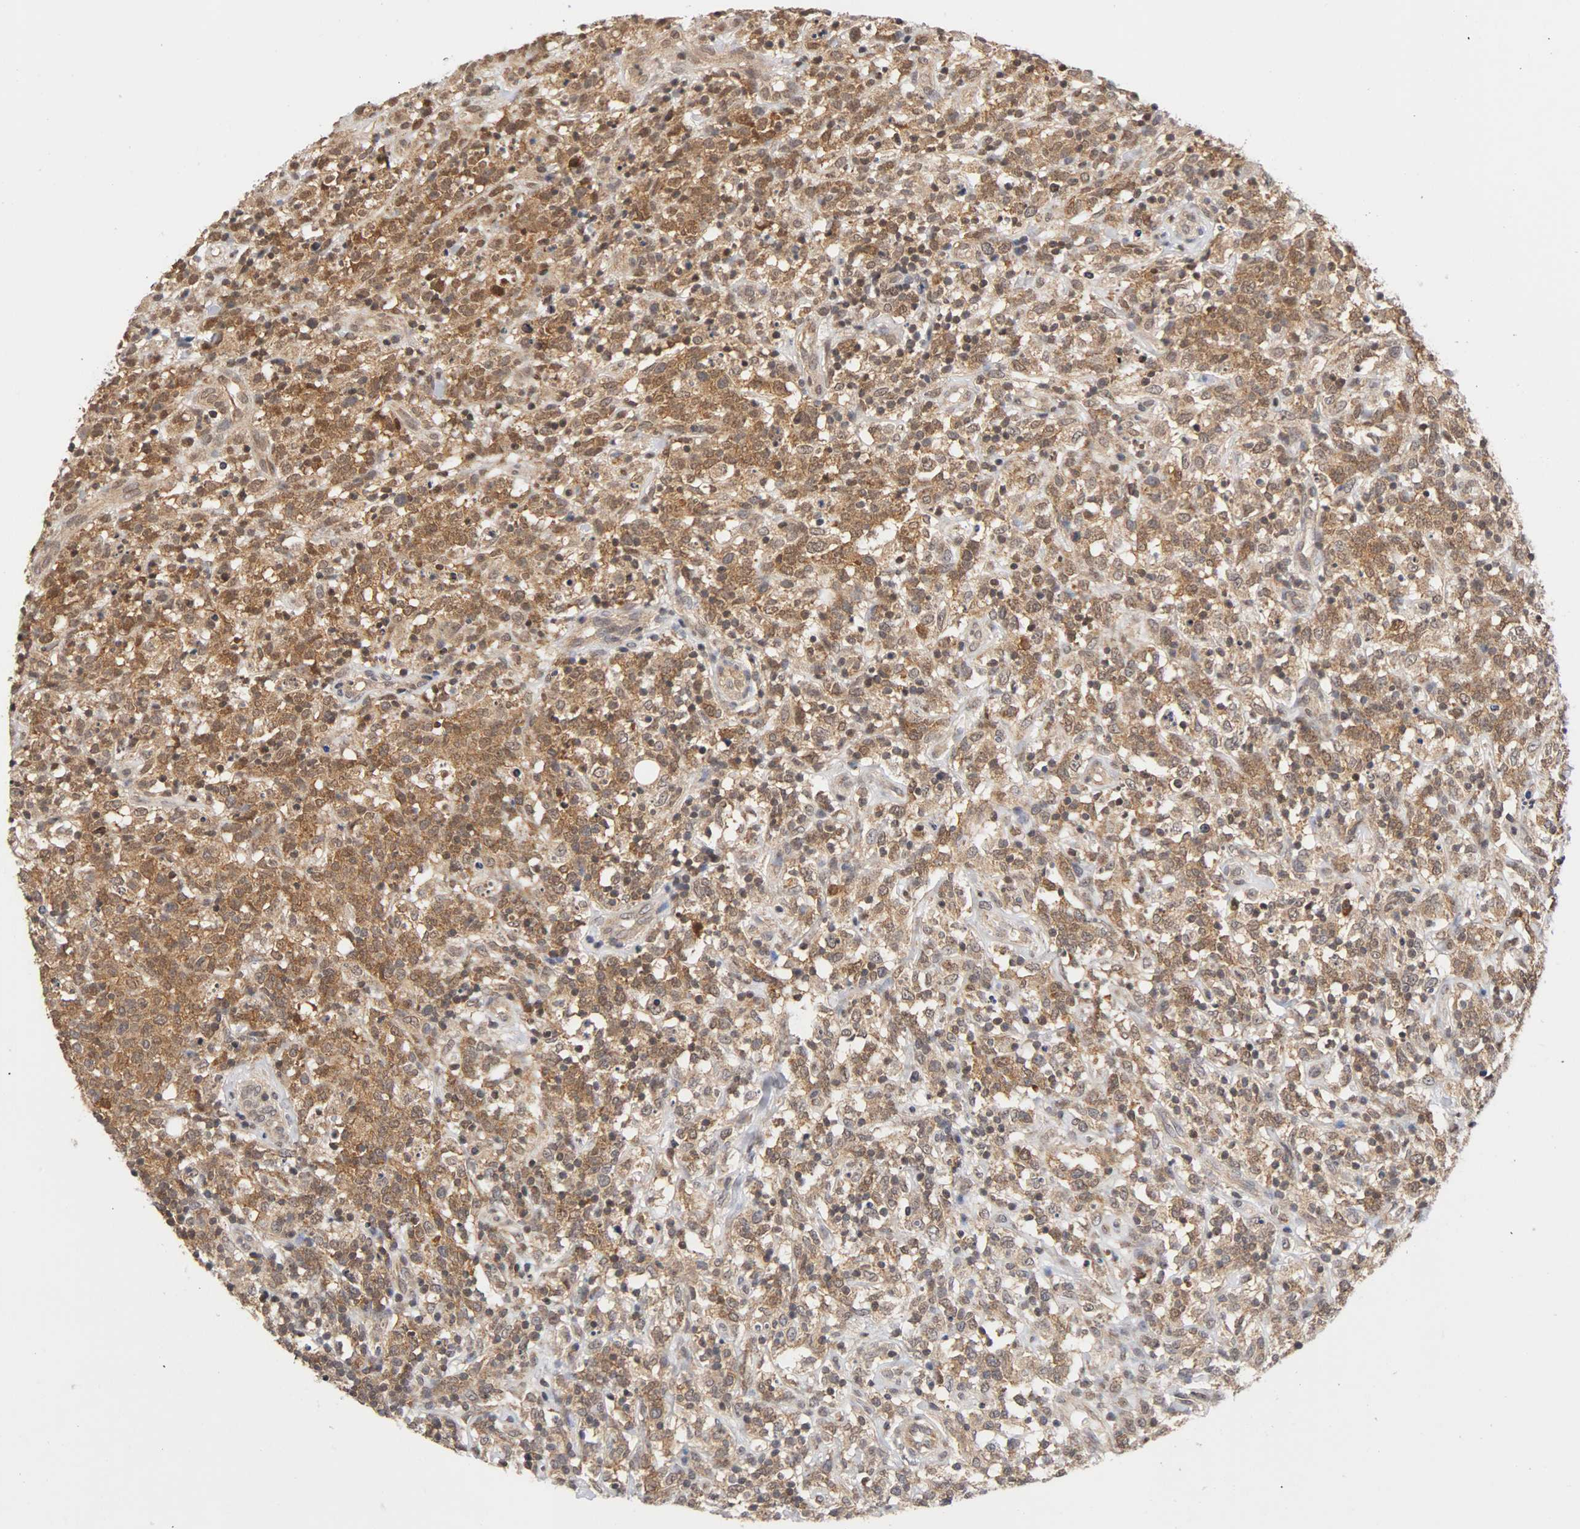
{"staining": {"intensity": "moderate", "quantity": ">75%", "location": "cytoplasmic/membranous,nuclear"}, "tissue": "lymphoma", "cell_type": "Tumor cells", "image_type": "cancer", "snomed": [{"axis": "morphology", "description": "Malignant lymphoma, non-Hodgkin's type, High grade"}, {"axis": "topography", "description": "Lymph node"}], "caption": "The image exhibits immunohistochemical staining of high-grade malignant lymphoma, non-Hodgkin's type. There is moderate cytoplasmic/membranous and nuclear expression is appreciated in about >75% of tumor cells.", "gene": "UBE2M", "patient": {"sex": "female", "age": 73}}